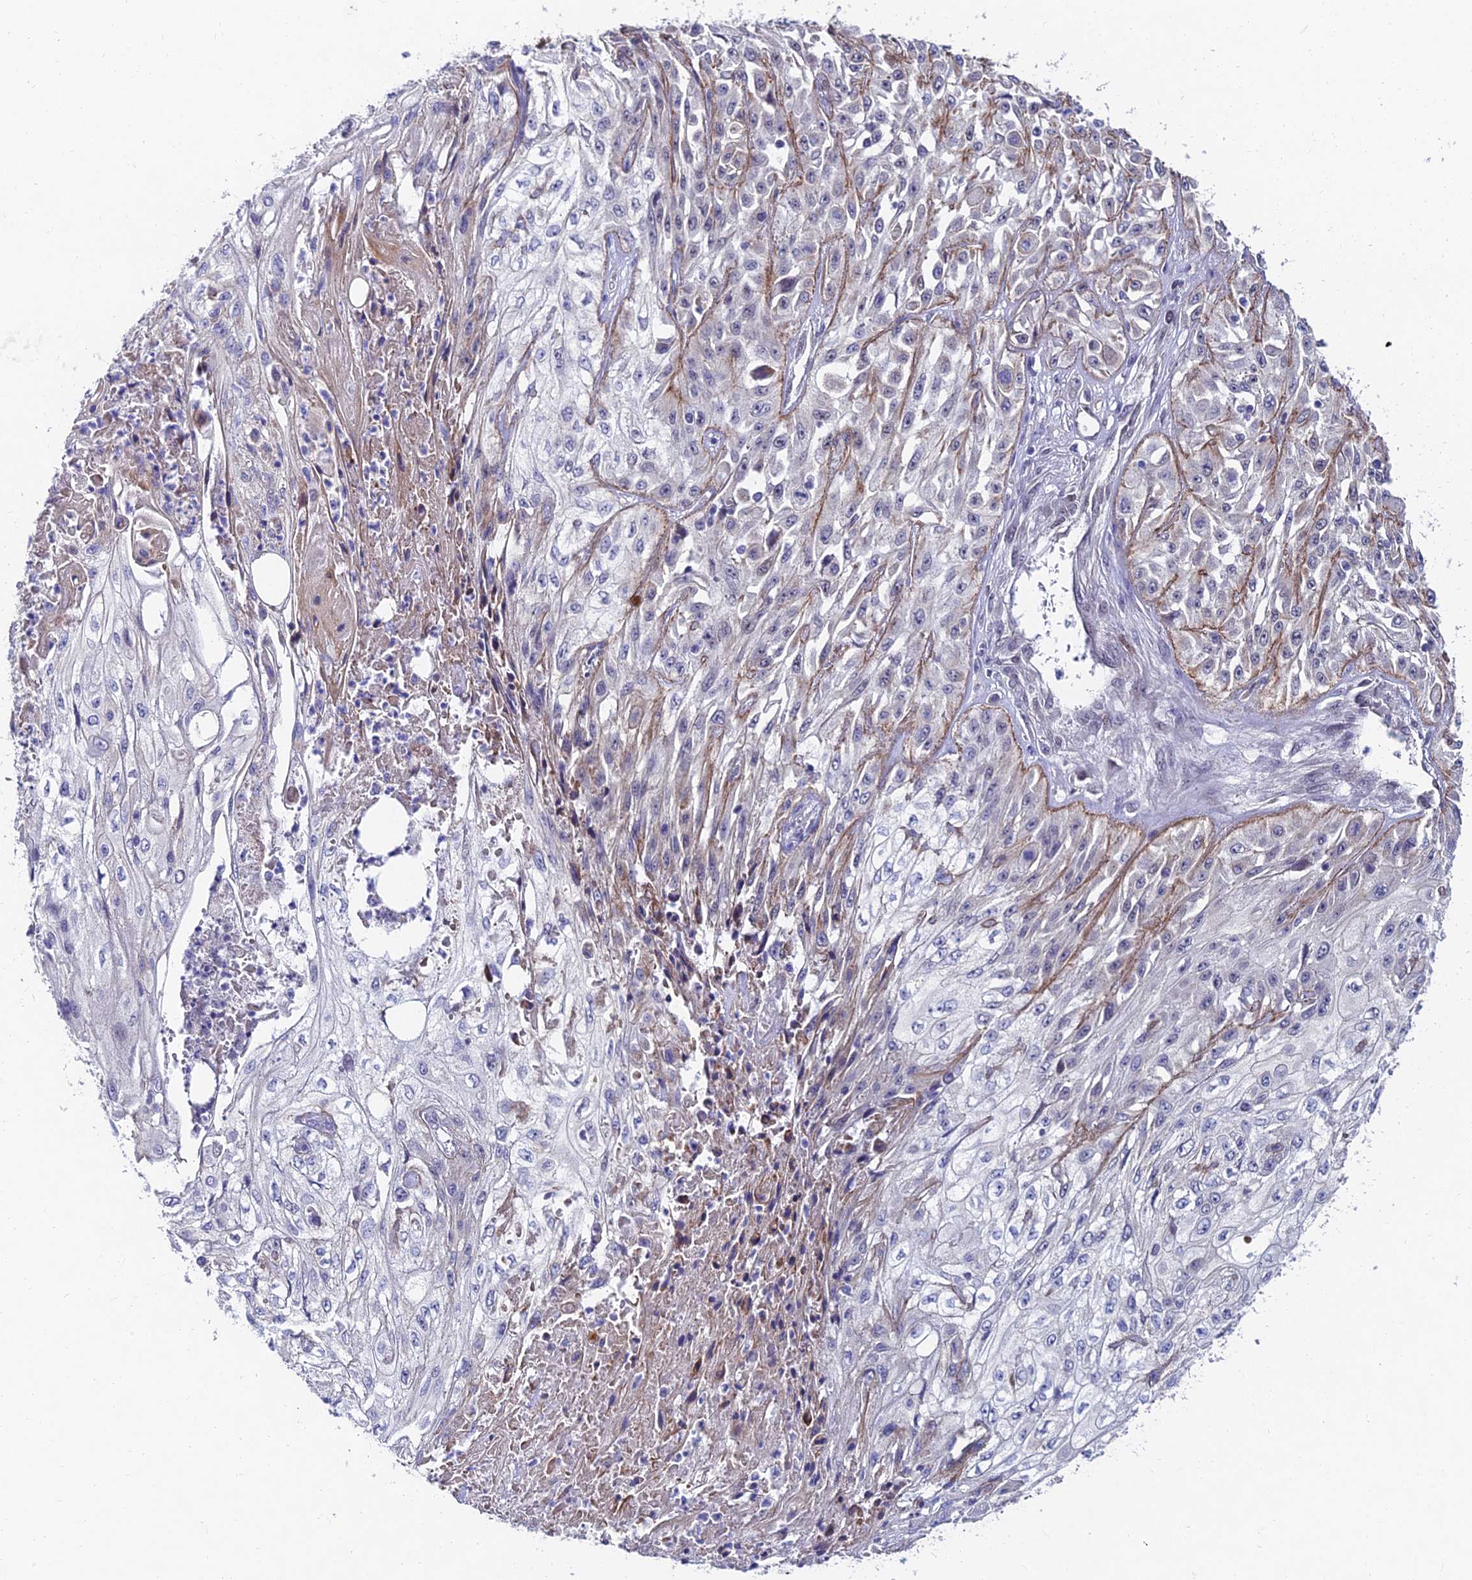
{"staining": {"intensity": "negative", "quantity": "none", "location": "none"}, "tissue": "skin cancer", "cell_type": "Tumor cells", "image_type": "cancer", "snomed": [{"axis": "morphology", "description": "Squamous cell carcinoma, NOS"}, {"axis": "morphology", "description": "Squamous cell carcinoma, metastatic, NOS"}, {"axis": "topography", "description": "Skin"}, {"axis": "topography", "description": "Lymph node"}], "caption": "The immunohistochemistry histopathology image has no significant positivity in tumor cells of metastatic squamous cell carcinoma (skin) tissue. (Brightfield microscopy of DAB (3,3'-diaminobenzidine) immunohistochemistry (IHC) at high magnification).", "gene": "TRIM24", "patient": {"sex": "male", "age": 75}}